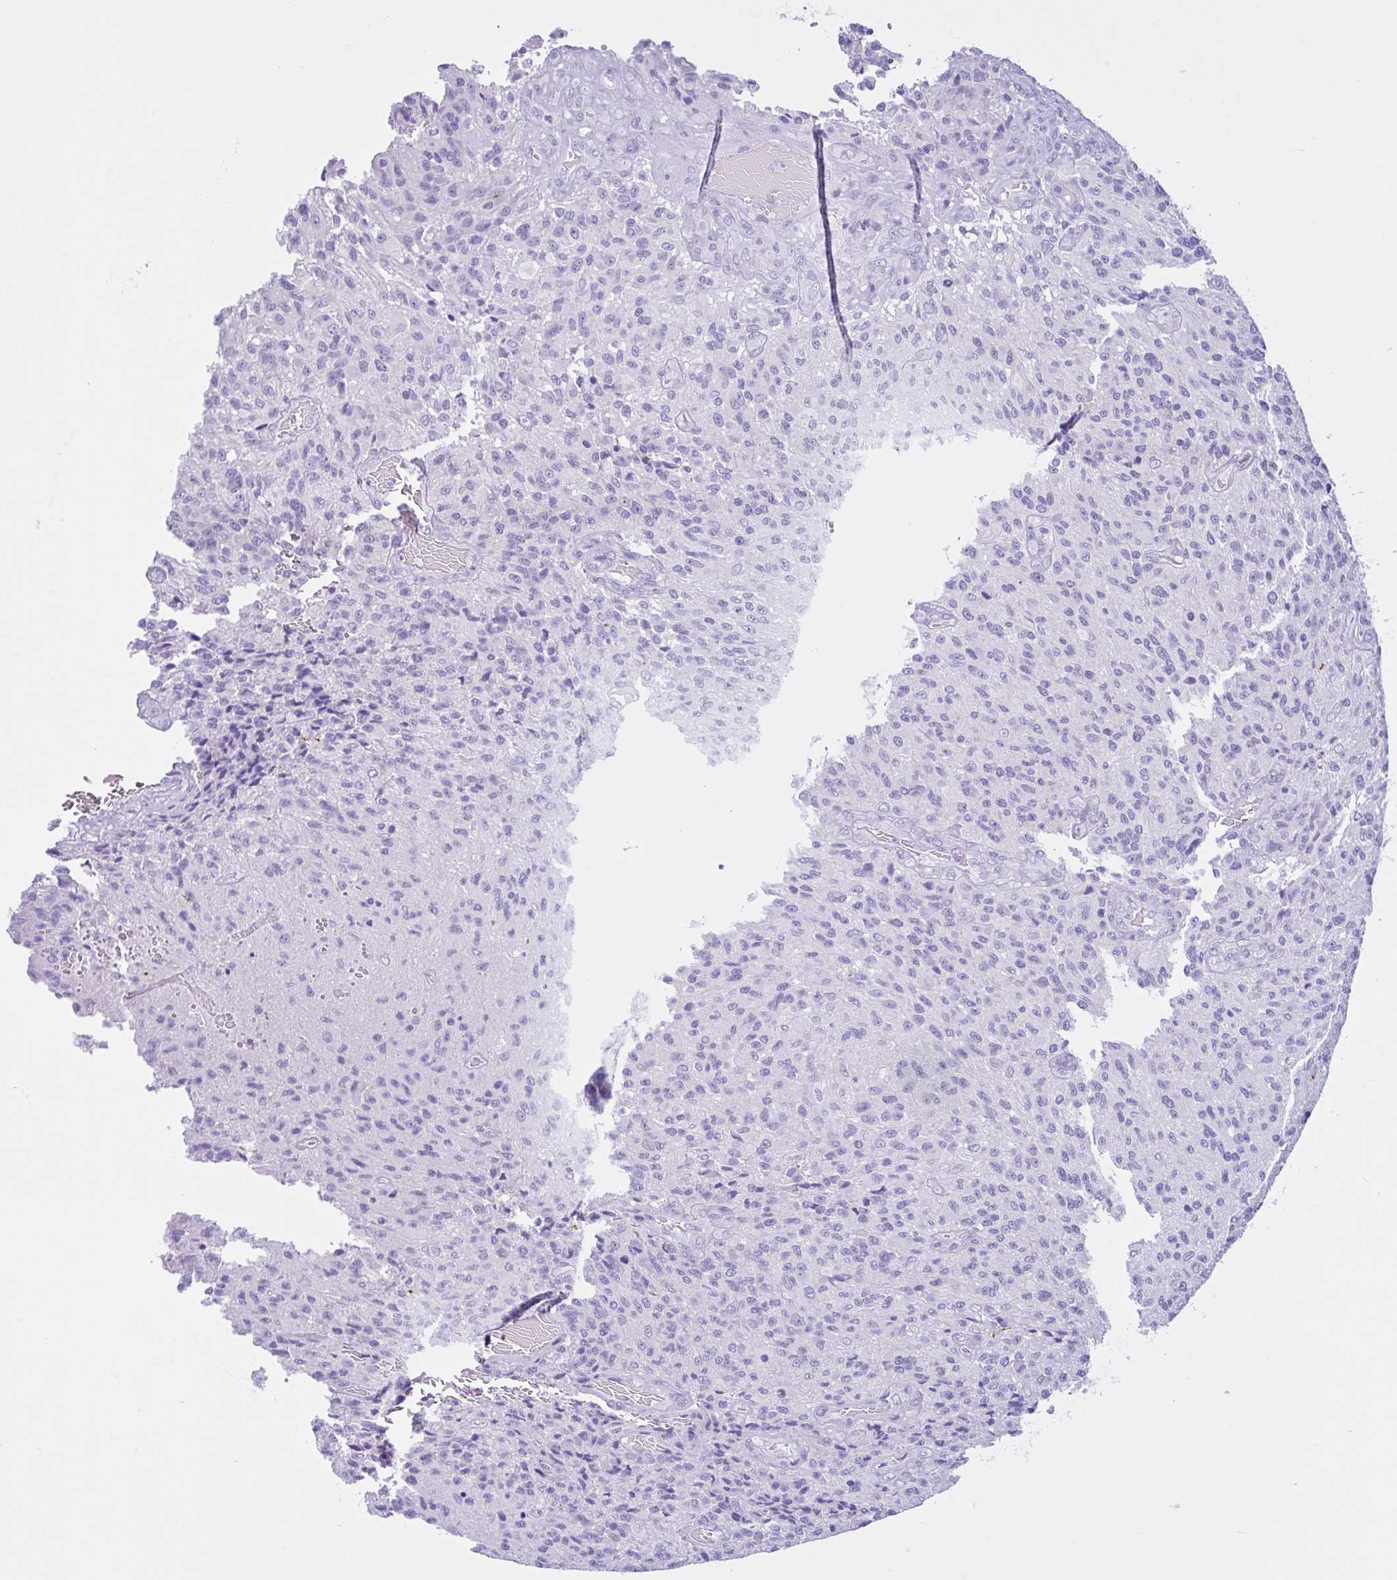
{"staining": {"intensity": "negative", "quantity": "none", "location": "none"}, "tissue": "glioma", "cell_type": "Tumor cells", "image_type": "cancer", "snomed": [{"axis": "morphology", "description": "Normal tissue, NOS"}, {"axis": "morphology", "description": "Glioma, malignant, High grade"}, {"axis": "topography", "description": "Cerebral cortex"}], "caption": "Tumor cells show no significant staining in glioma.", "gene": "CYP19A1", "patient": {"sex": "male", "age": 56}}